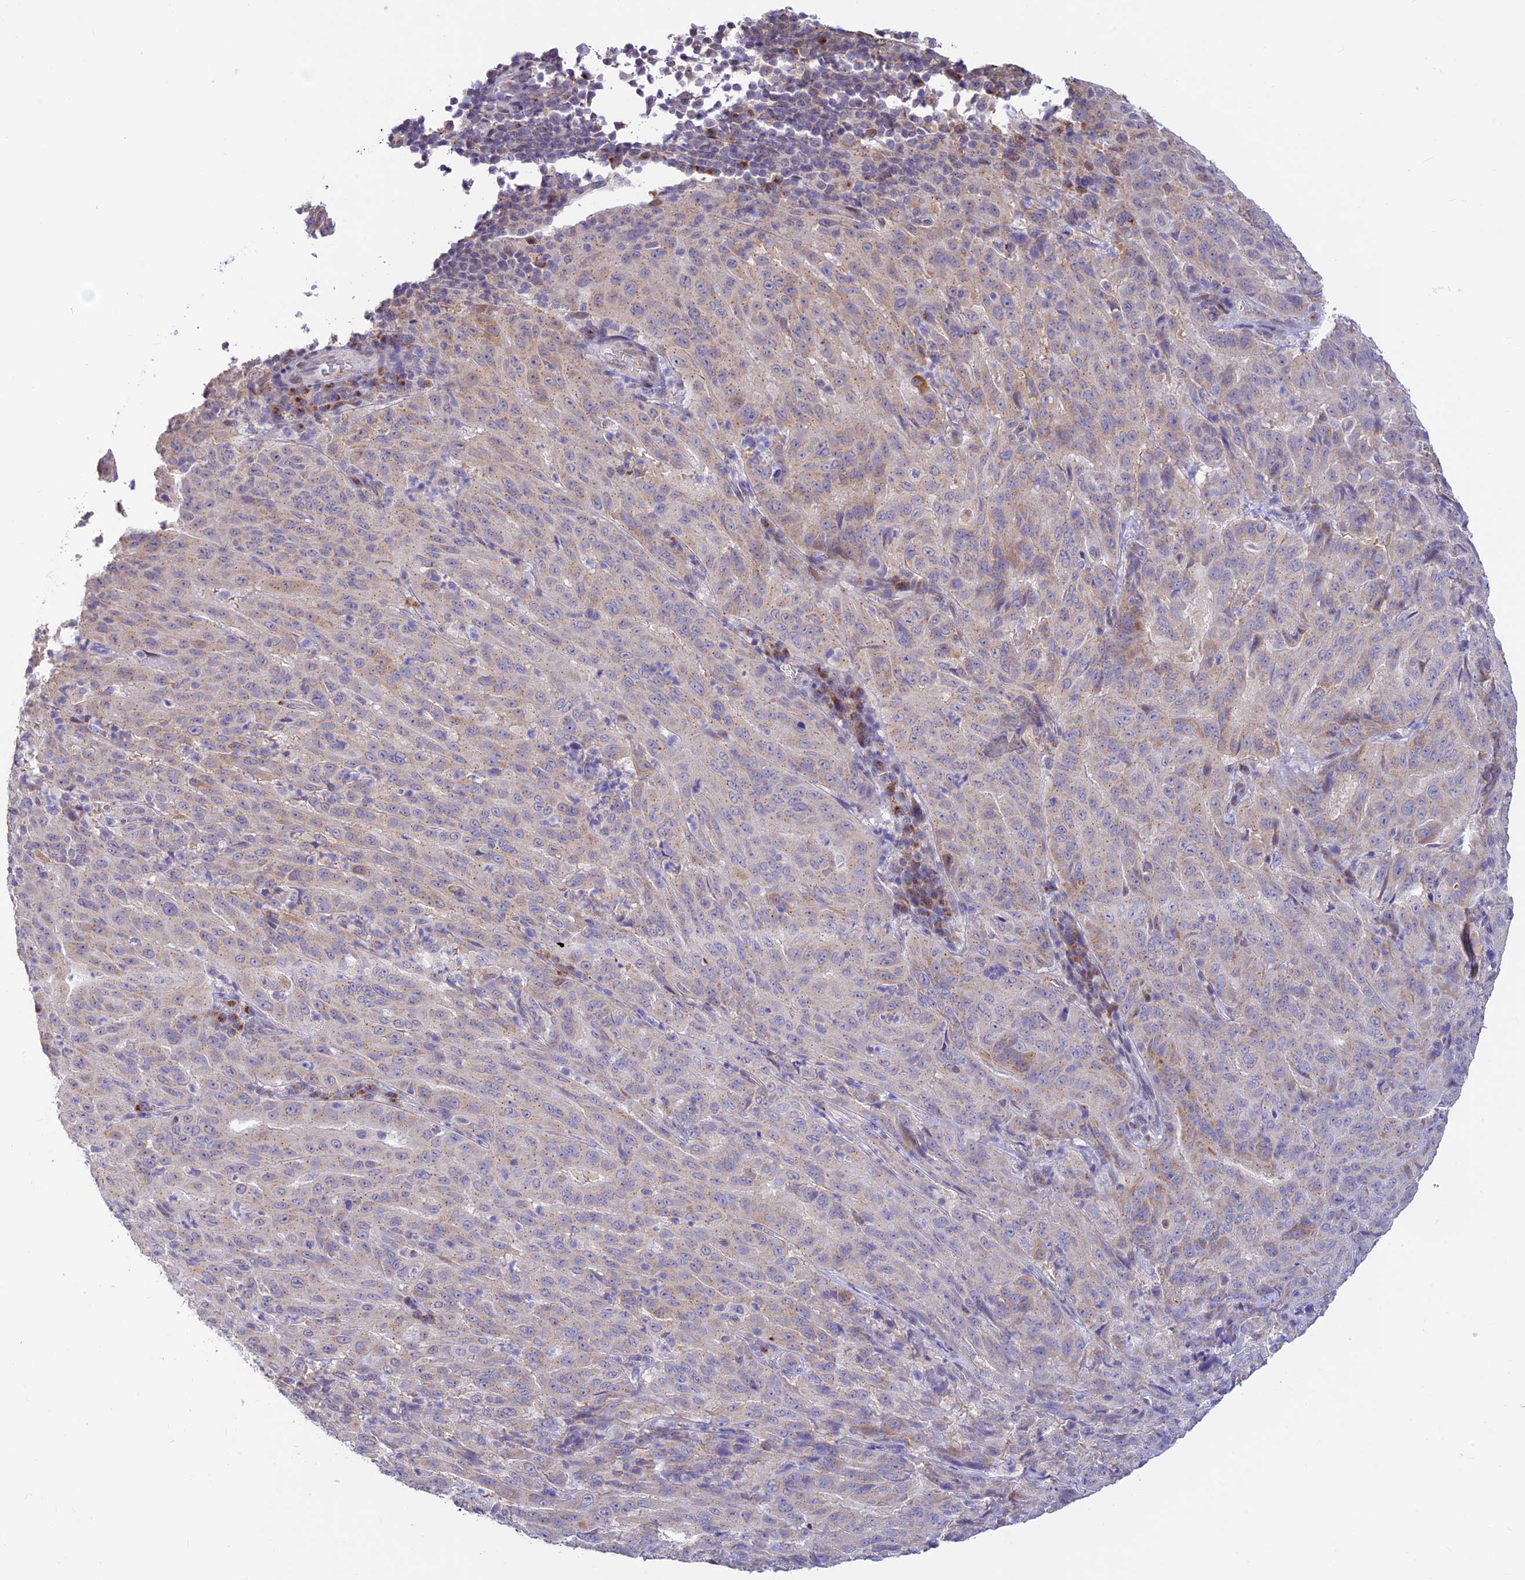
{"staining": {"intensity": "weak", "quantity": "<25%", "location": "cytoplasmic/membranous"}, "tissue": "pancreatic cancer", "cell_type": "Tumor cells", "image_type": "cancer", "snomed": [{"axis": "morphology", "description": "Adenocarcinoma, NOS"}, {"axis": "topography", "description": "Pancreas"}], "caption": "This is an immunohistochemistry photomicrograph of human pancreatic adenocarcinoma. There is no positivity in tumor cells.", "gene": "INKA1", "patient": {"sex": "male", "age": 63}}